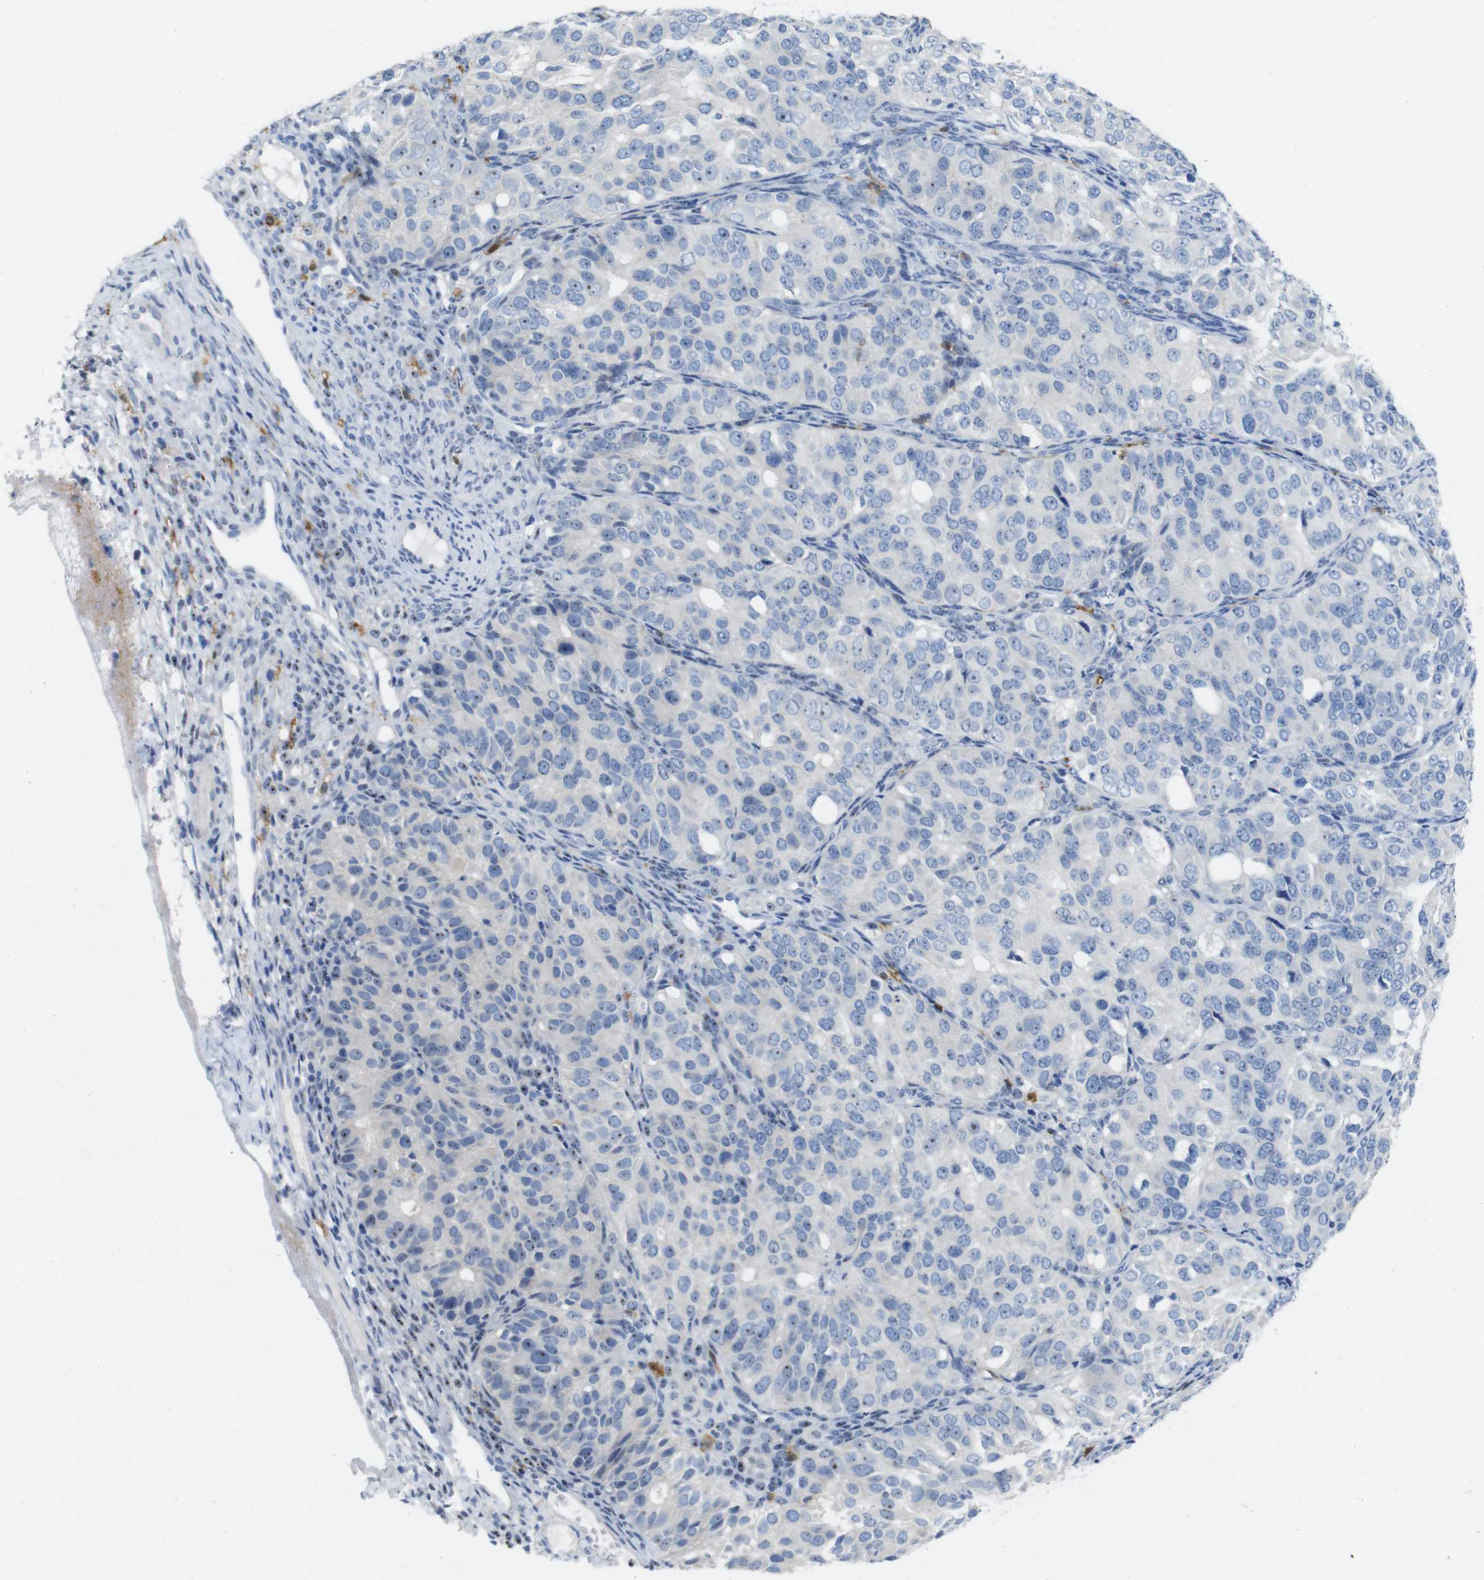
{"staining": {"intensity": "moderate", "quantity": "<25%", "location": "nuclear"}, "tissue": "ovarian cancer", "cell_type": "Tumor cells", "image_type": "cancer", "snomed": [{"axis": "morphology", "description": "Carcinoma, endometroid"}, {"axis": "topography", "description": "Ovary"}], "caption": "Protein expression analysis of human endometroid carcinoma (ovarian) reveals moderate nuclear expression in about <25% of tumor cells. (Brightfield microscopy of DAB IHC at high magnification).", "gene": "C1orf210", "patient": {"sex": "female", "age": 51}}